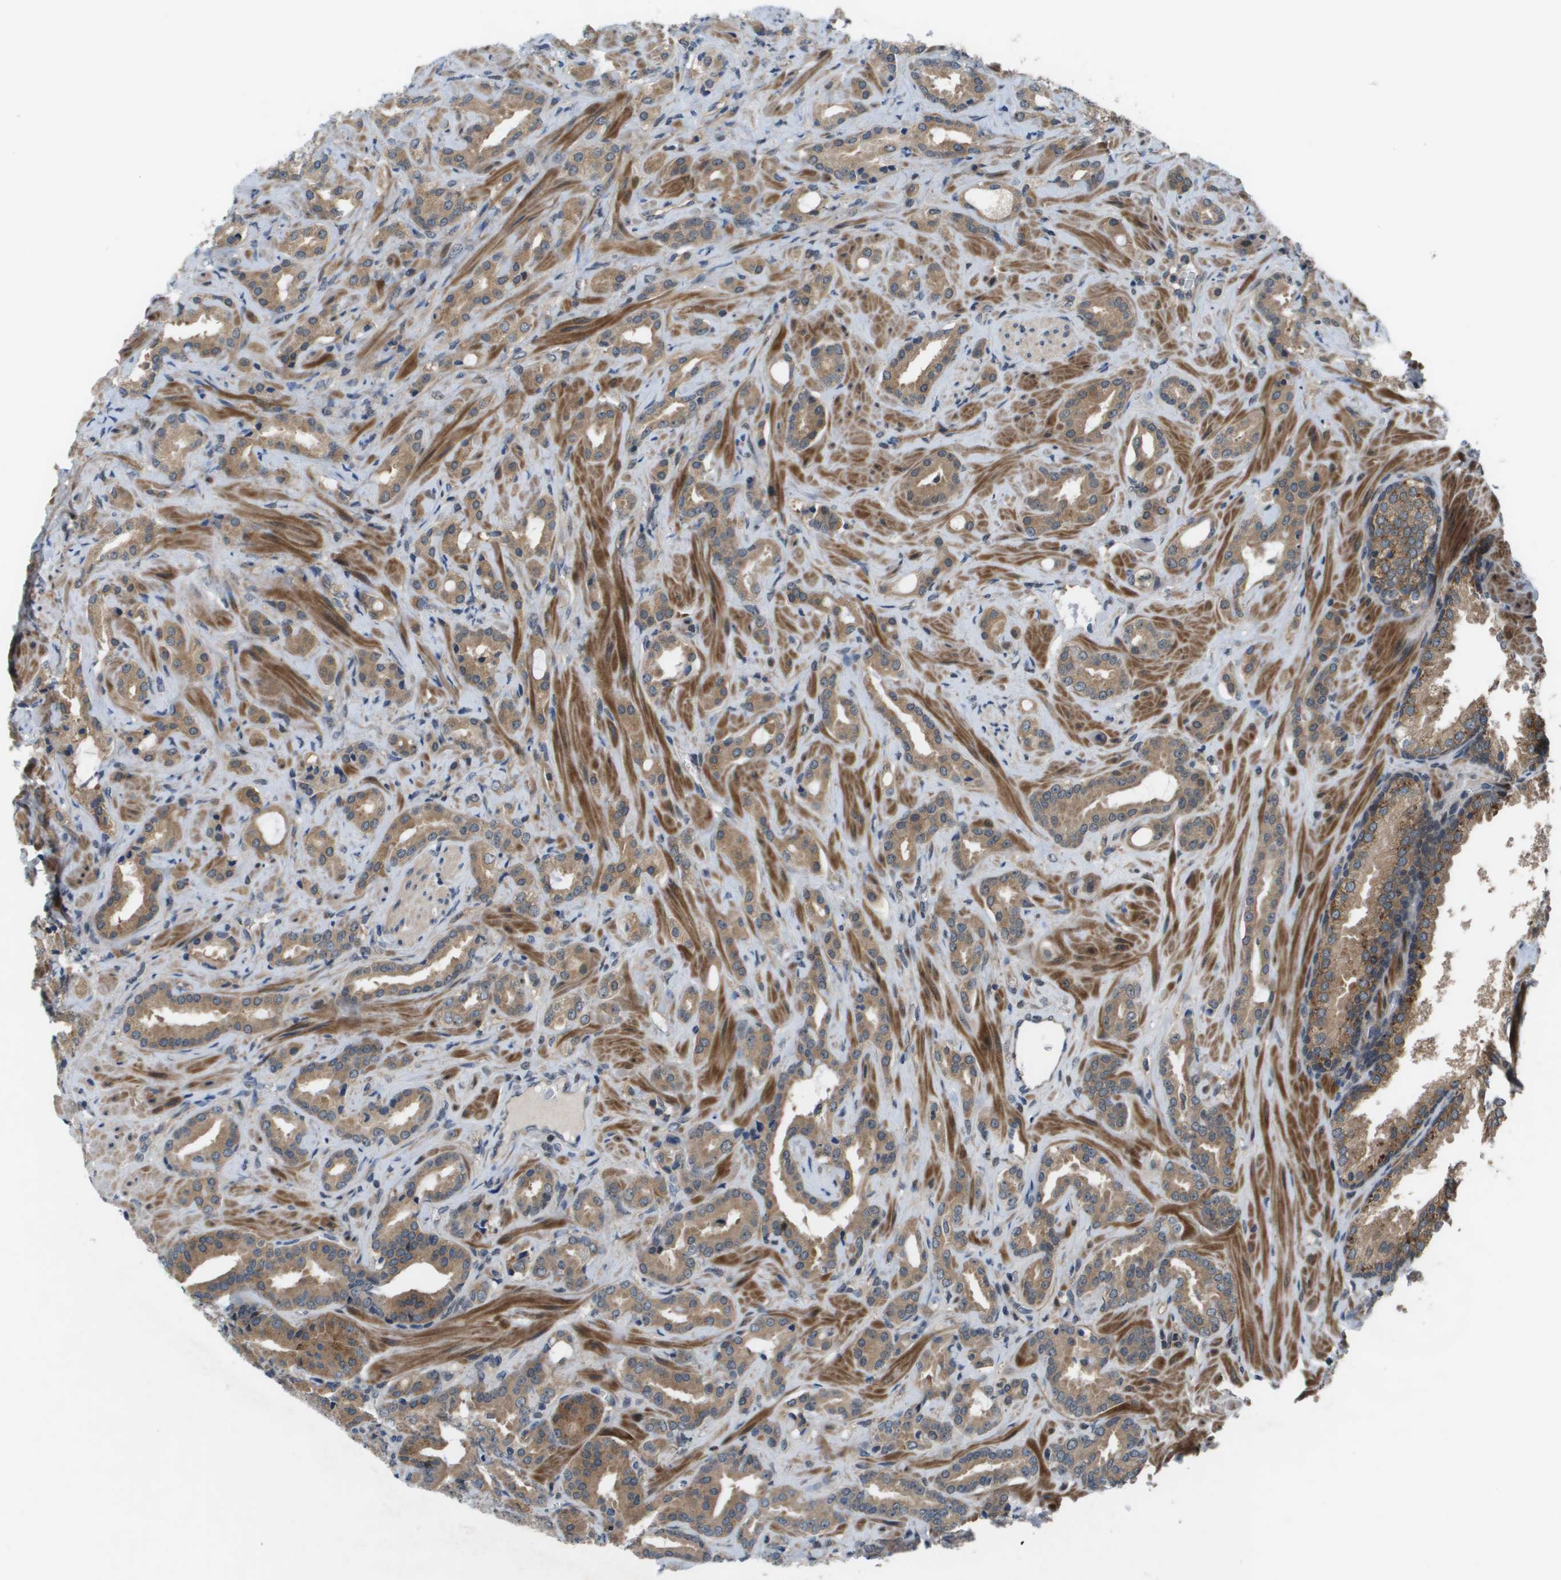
{"staining": {"intensity": "moderate", "quantity": ">75%", "location": "cytoplasmic/membranous"}, "tissue": "prostate cancer", "cell_type": "Tumor cells", "image_type": "cancer", "snomed": [{"axis": "morphology", "description": "Adenocarcinoma, High grade"}, {"axis": "topography", "description": "Prostate"}], "caption": "Protein staining by immunohistochemistry (IHC) demonstrates moderate cytoplasmic/membranous positivity in about >75% of tumor cells in prostate cancer.", "gene": "ENPP5", "patient": {"sex": "male", "age": 64}}